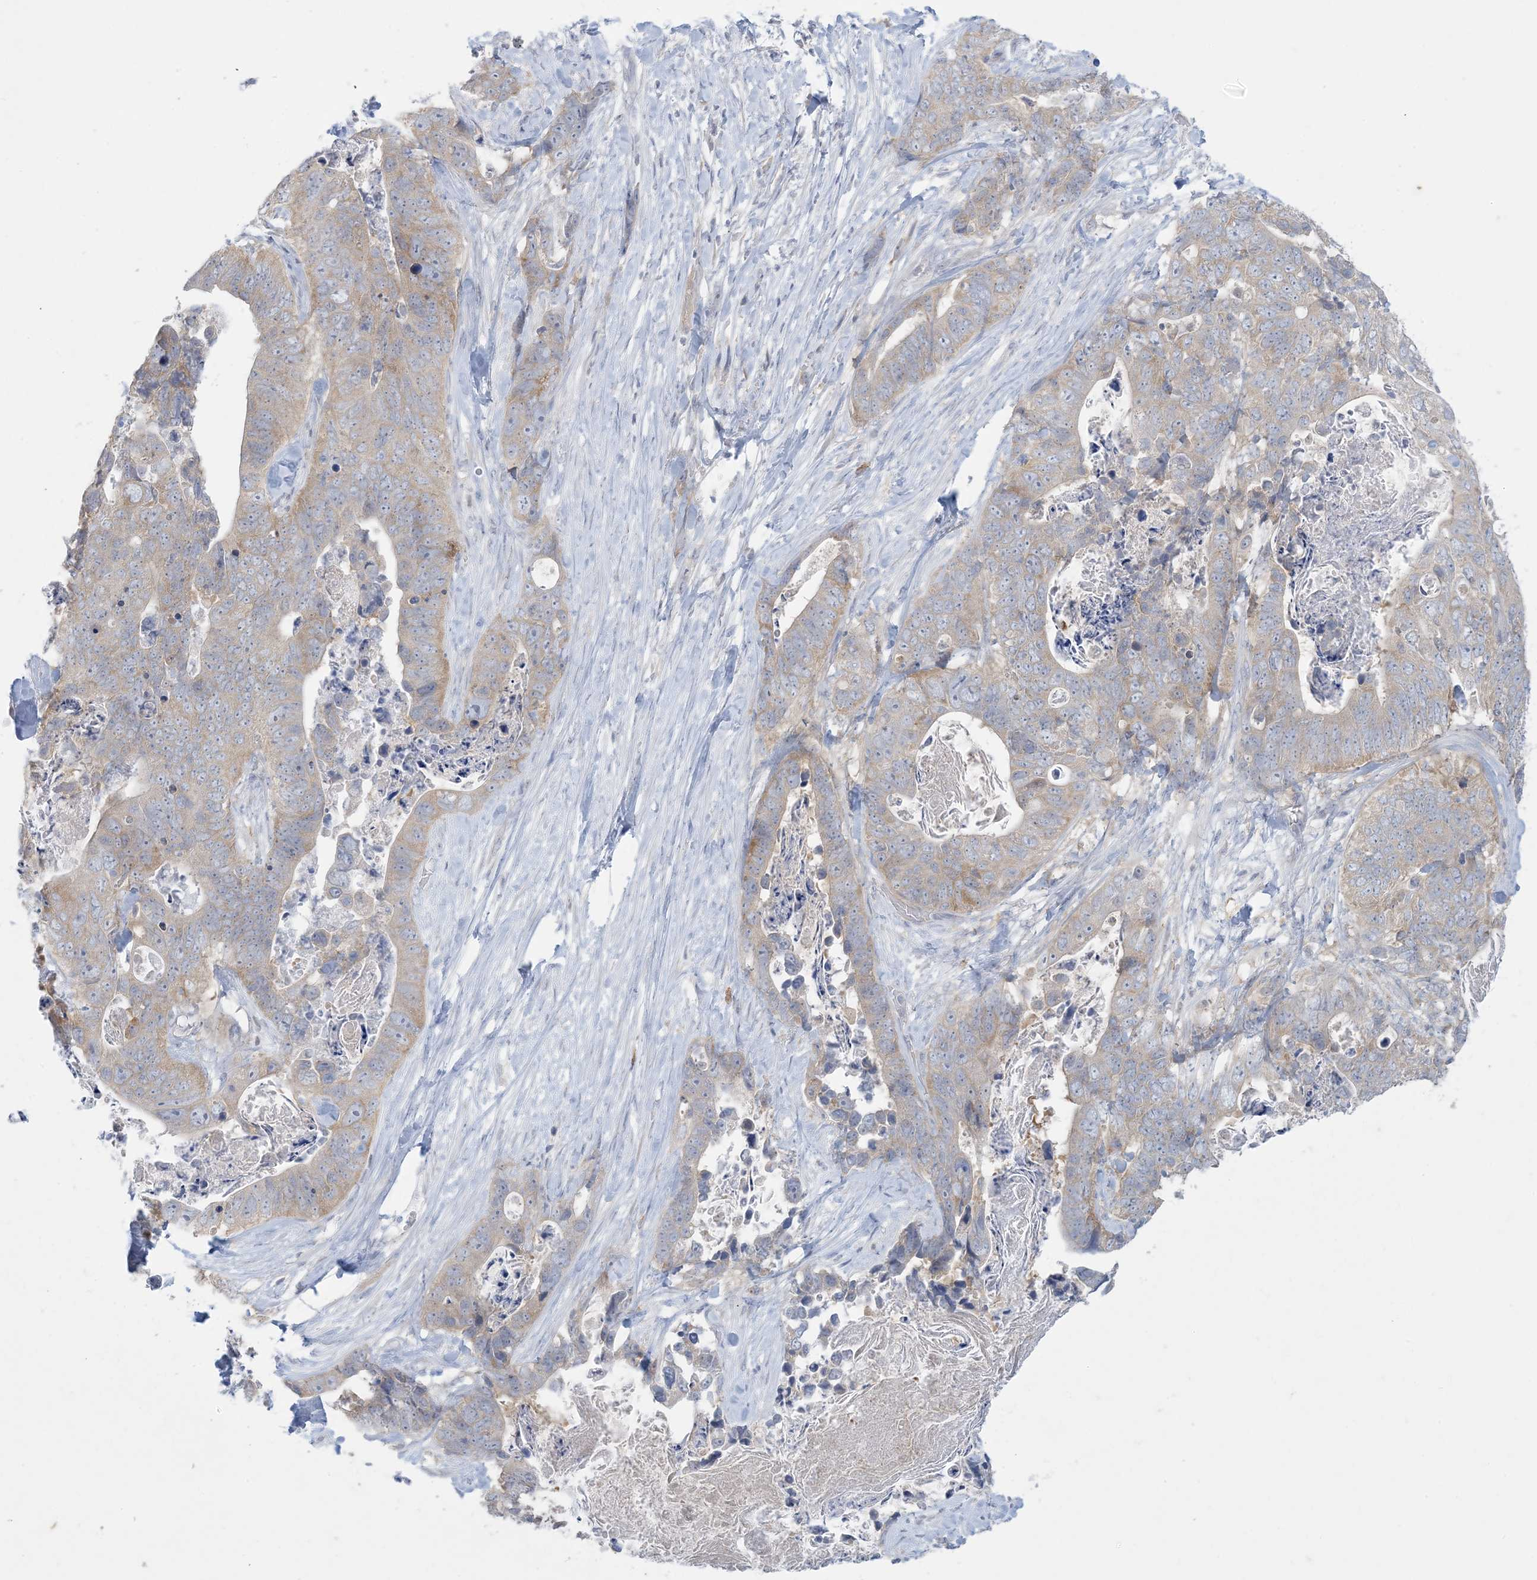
{"staining": {"intensity": "weak", "quantity": "25%-75%", "location": "cytoplasmic/membranous"}, "tissue": "stomach cancer", "cell_type": "Tumor cells", "image_type": "cancer", "snomed": [{"axis": "morphology", "description": "Adenocarcinoma, NOS"}, {"axis": "topography", "description": "Stomach"}], "caption": "Immunohistochemical staining of human stomach cancer exhibits low levels of weak cytoplasmic/membranous protein staining in about 25%-75% of tumor cells.", "gene": "KIF3A", "patient": {"sex": "female", "age": 89}}